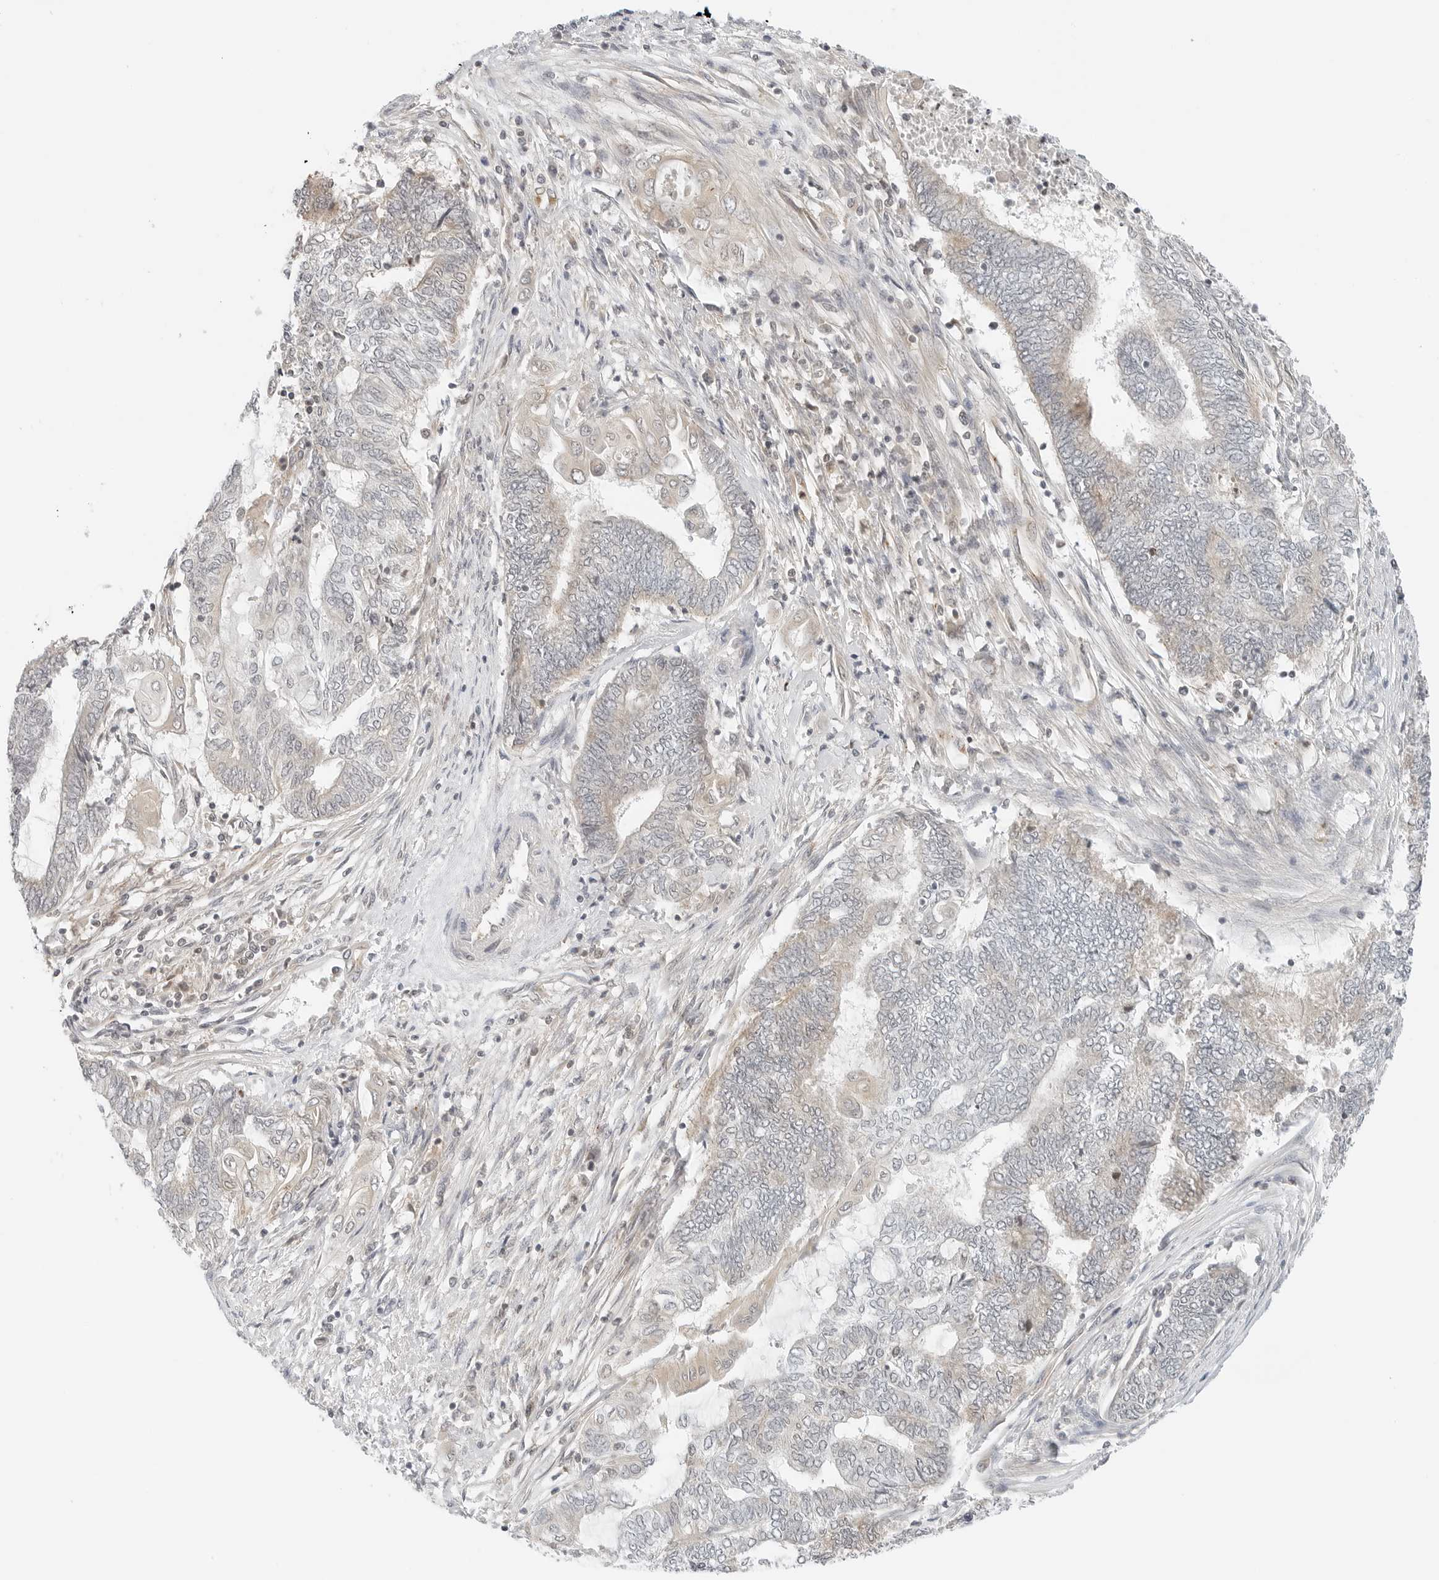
{"staining": {"intensity": "weak", "quantity": "<25%", "location": "cytoplasmic/membranous"}, "tissue": "endometrial cancer", "cell_type": "Tumor cells", "image_type": "cancer", "snomed": [{"axis": "morphology", "description": "Adenocarcinoma, NOS"}, {"axis": "topography", "description": "Uterus"}, {"axis": "topography", "description": "Endometrium"}], "caption": "The image demonstrates no significant positivity in tumor cells of adenocarcinoma (endometrial).", "gene": "IQCC", "patient": {"sex": "female", "age": 70}}